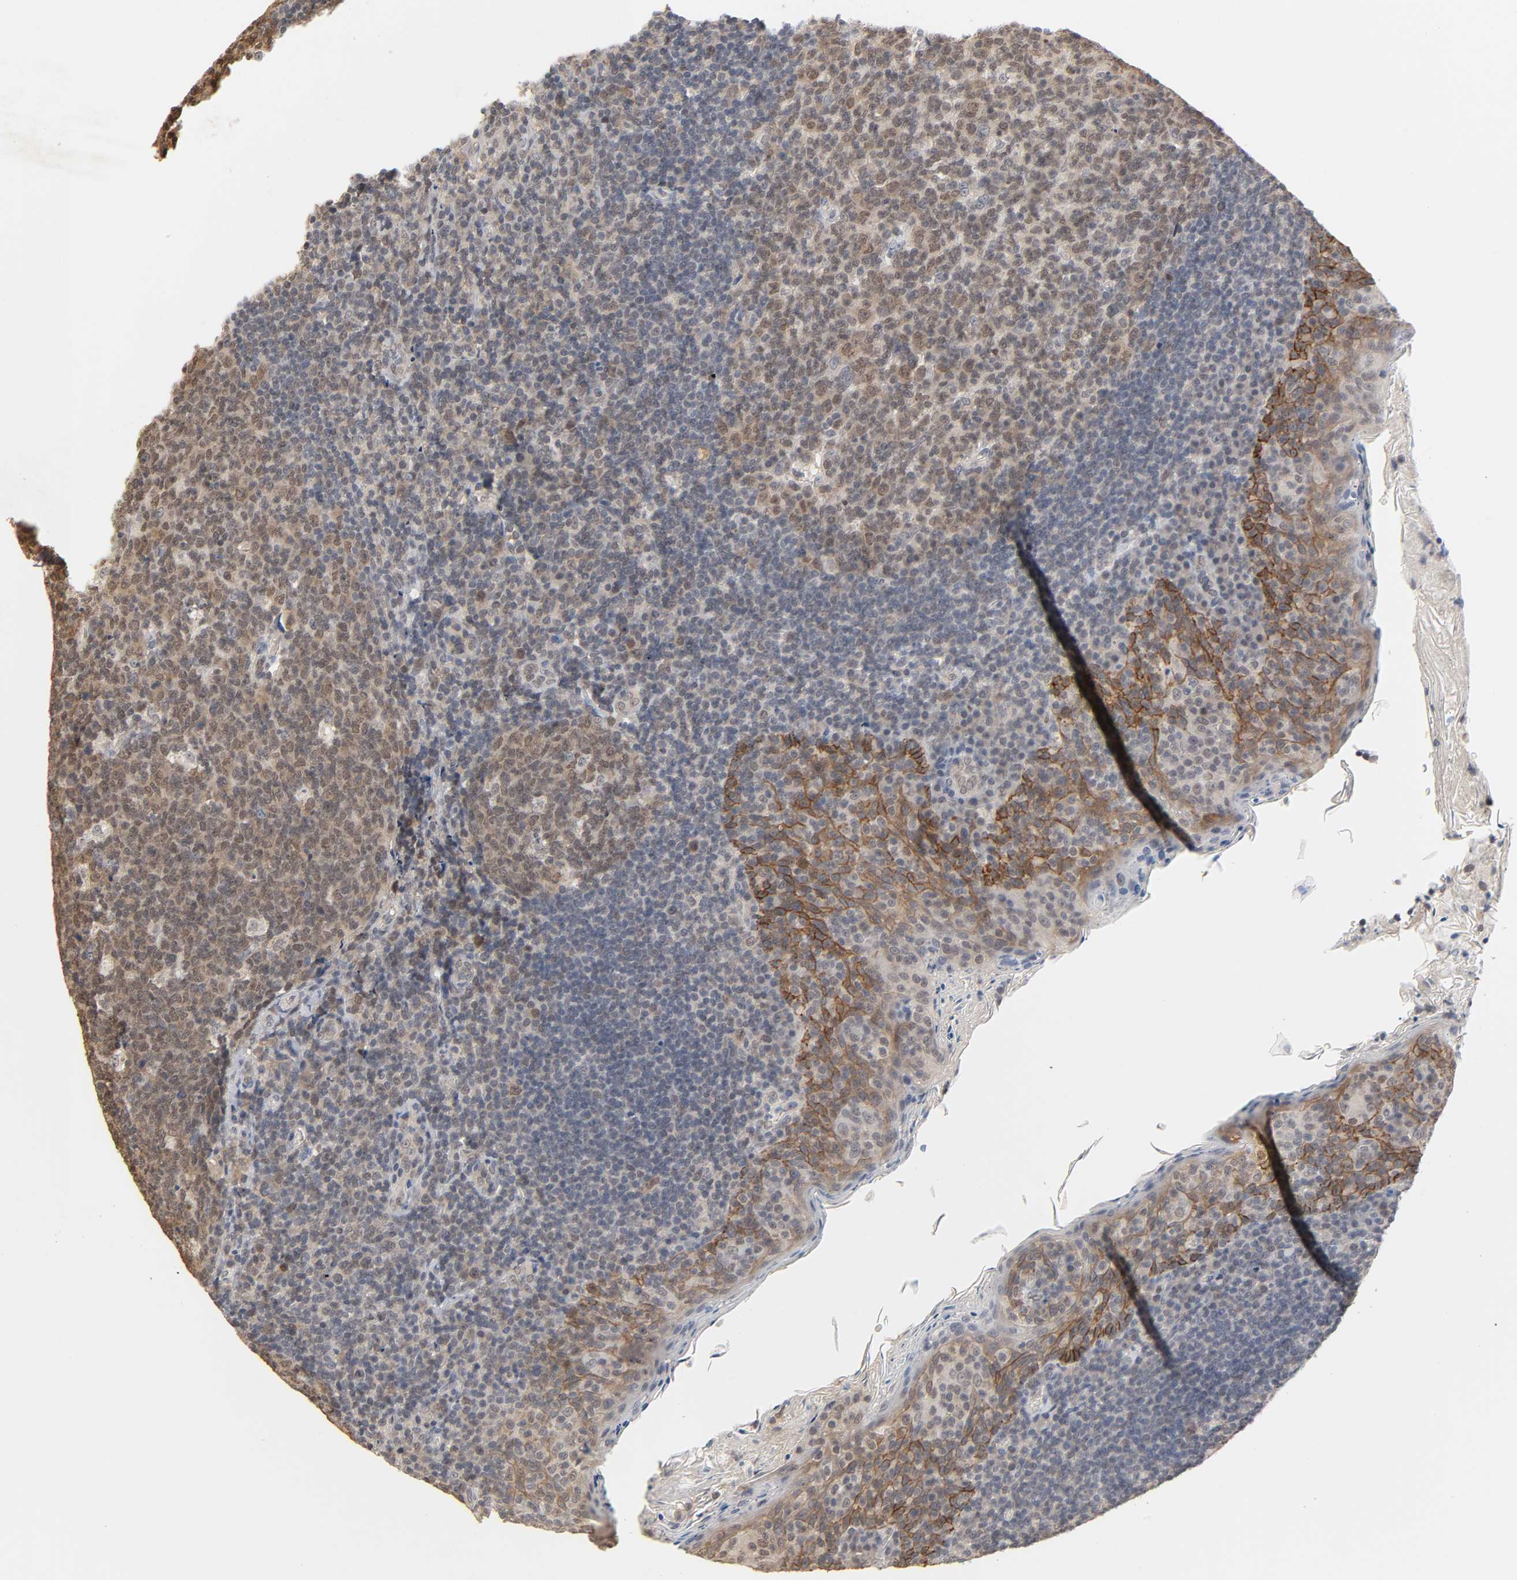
{"staining": {"intensity": "moderate", "quantity": ">75%", "location": "cytoplasmic/membranous,nuclear"}, "tissue": "tonsil", "cell_type": "Germinal center cells", "image_type": "normal", "snomed": [{"axis": "morphology", "description": "Normal tissue, NOS"}, {"axis": "topography", "description": "Tonsil"}], "caption": "IHC image of benign human tonsil stained for a protein (brown), which demonstrates medium levels of moderate cytoplasmic/membranous,nuclear positivity in approximately >75% of germinal center cells.", "gene": "HTR1E", "patient": {"sex": "male", "age": 17}}